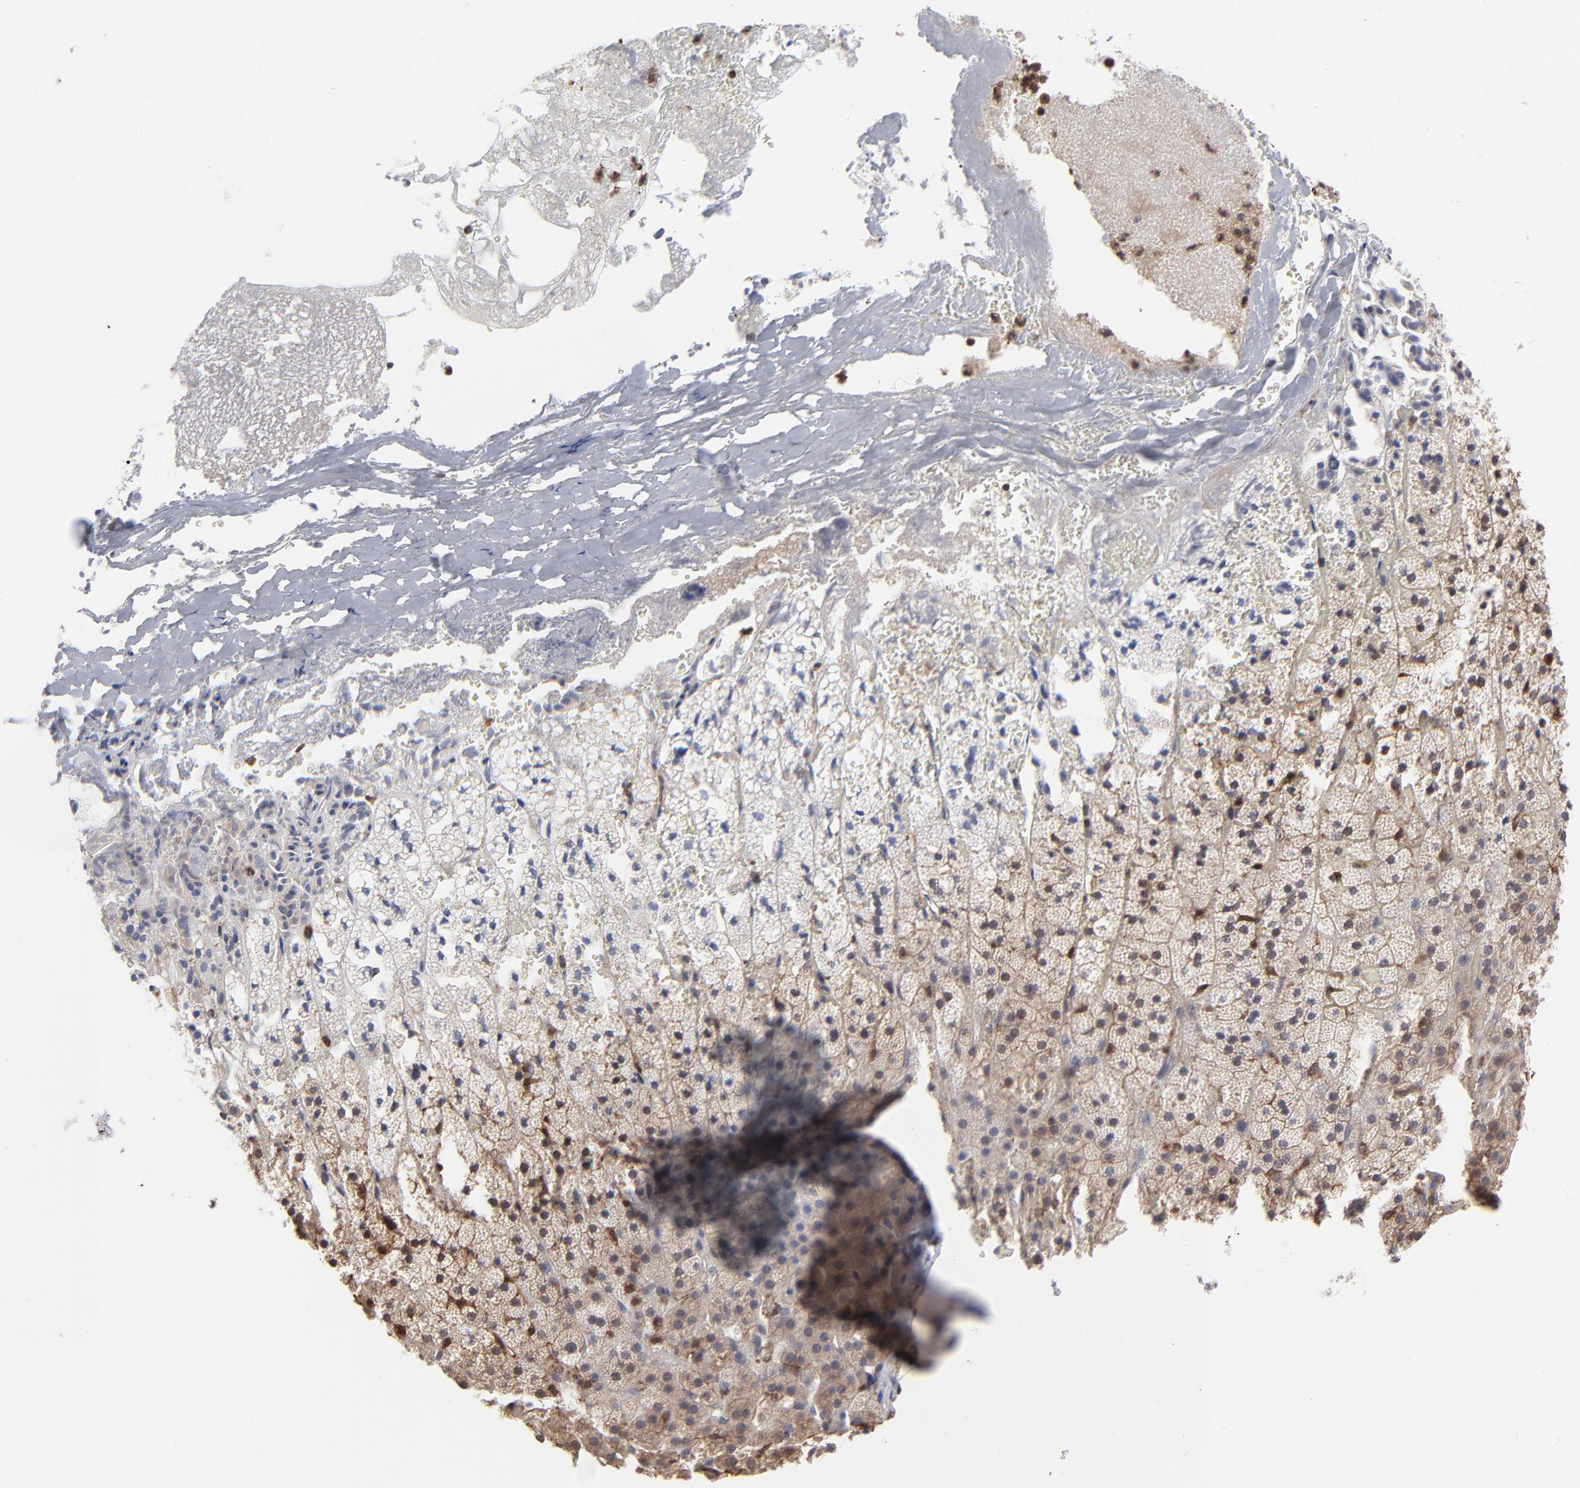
{"staining": {"intensity": "moderate", "quantity": ">75%", "location": "cytoplasmic/membranous"}, "tissue": "adrenal gland", "cell_type": "Glandular cells", "image_type": "normal", "snomed": [{"axis": "morphology", "description": "Normal tissue, NOS"}, {"axis": "topography", "description": "Adrenal gland"}], "caption": "Human adrenal gland stained for a protein (brown) reveals moderate cytoplasmic/membranous positive expression in about >75% of glandular cells.", "gene": "MAP2K1", "patient": {"sex": "male", "age": 35}}